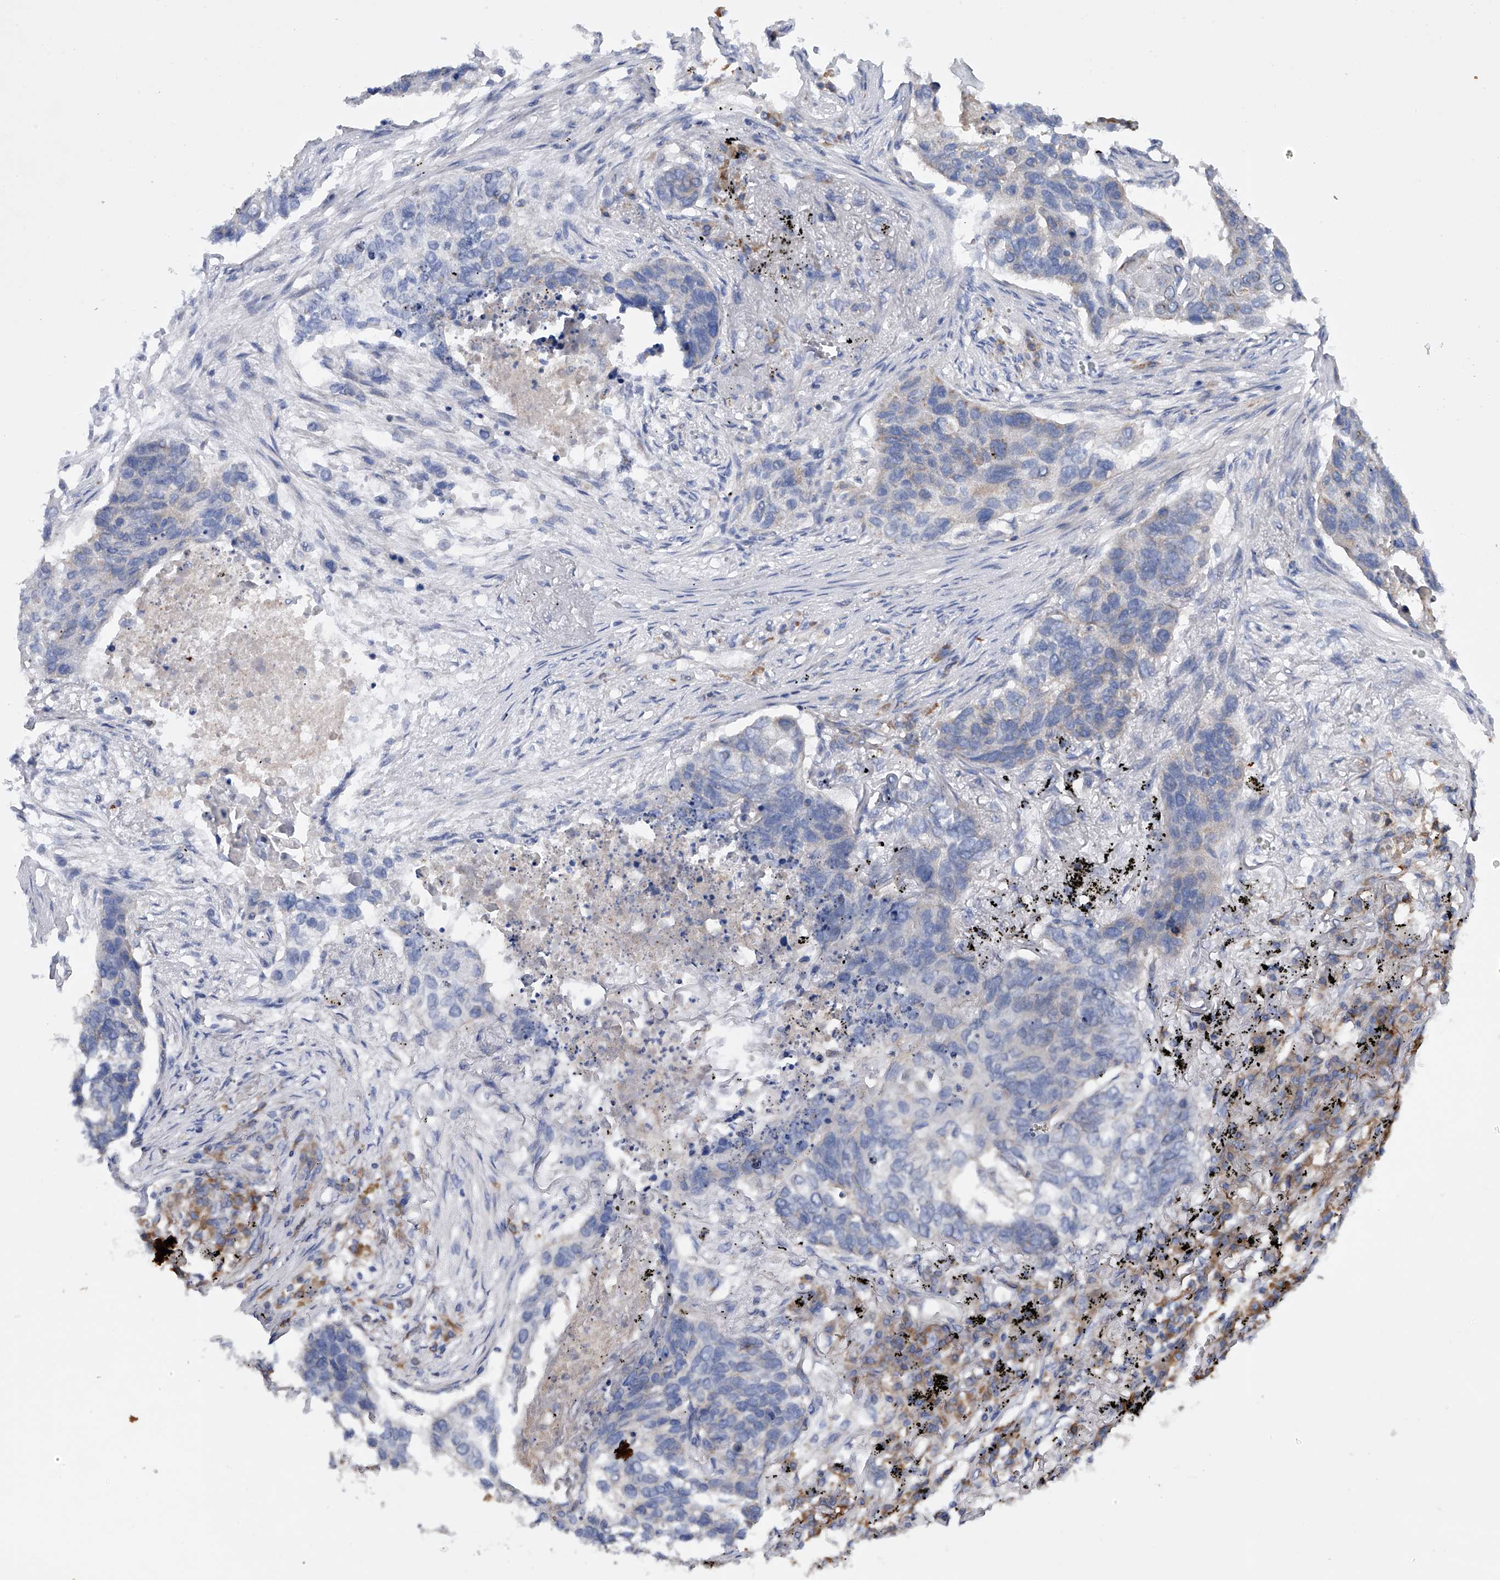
{"staining": {"intensity": "negative", "quantity": "none", "location": "none"}, "tissue": "lung cancer", "cell_type": "Tumor cells", "image_type": "cancer", "snomed": [{"axis": "morphology", "description": "Squamous cell carcinoma, NOS"}, {"axis": "topography", "description": "Lung"}], "caption": "High power microscopy micrograph of an immunohistochemistry (IHC) histopathology image of lung squamous cell carcinoma, revealing no significant expression in tumor cells.", "gene": "MLYCD", "patient": {"sex": "female", "age": 63}}